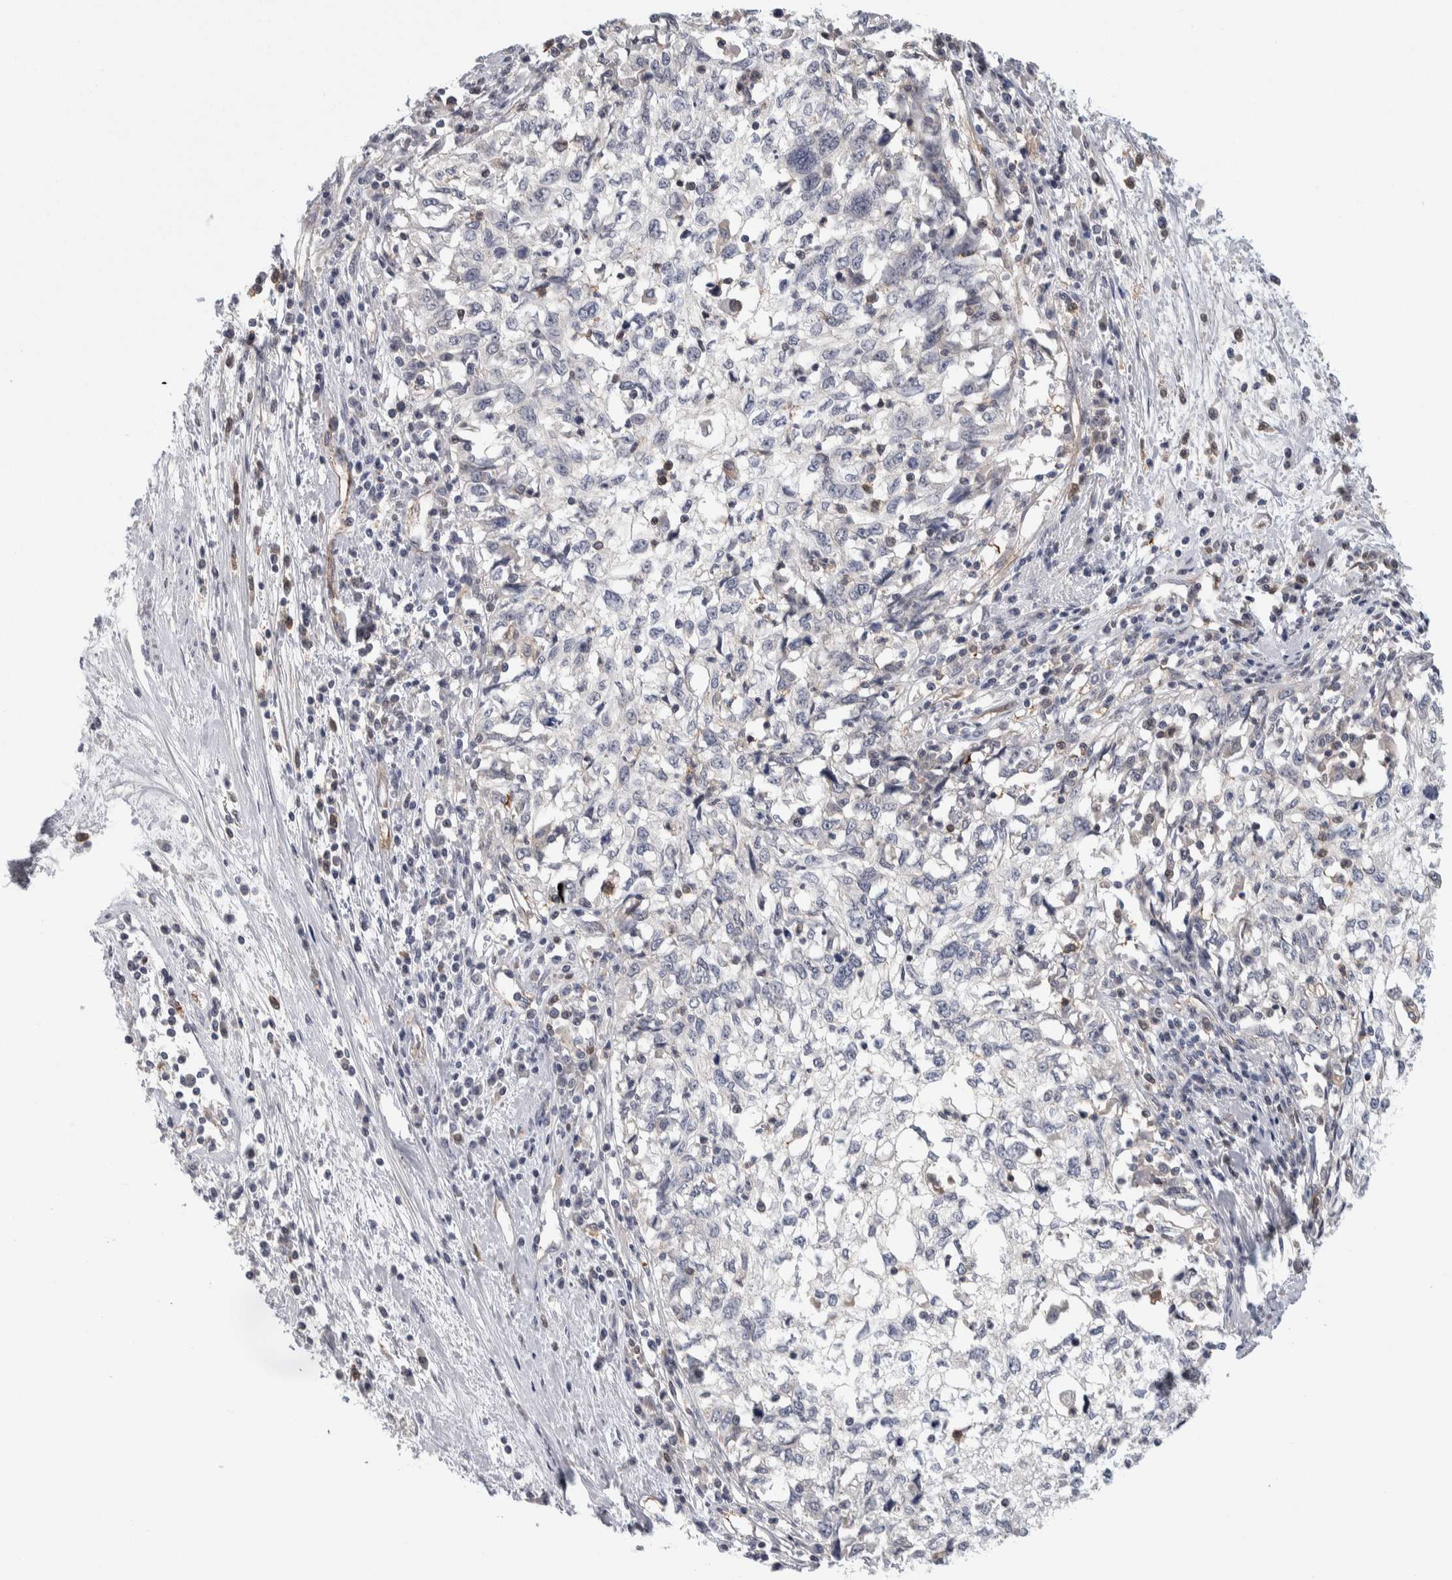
{"staining": {"intensity": "negative", "quantity": "none", "location": "none"}, "tissue": "cervical cancer", "cell_type": "Tumor cells", "image_type": "cancer", "snomed": [{"axis": "morphology", "description": "Squamous cell carcinoma, NOS"}, {"axis": "topography", "description": "Cervix"}], "caption": "A photomicrograph of squamous cell carcinoma (cervical) stained for a protein exhibits no brown staining in tumor cells.", "gene": "ZNF862", "patient": {"sex": "female", "age": 57}}